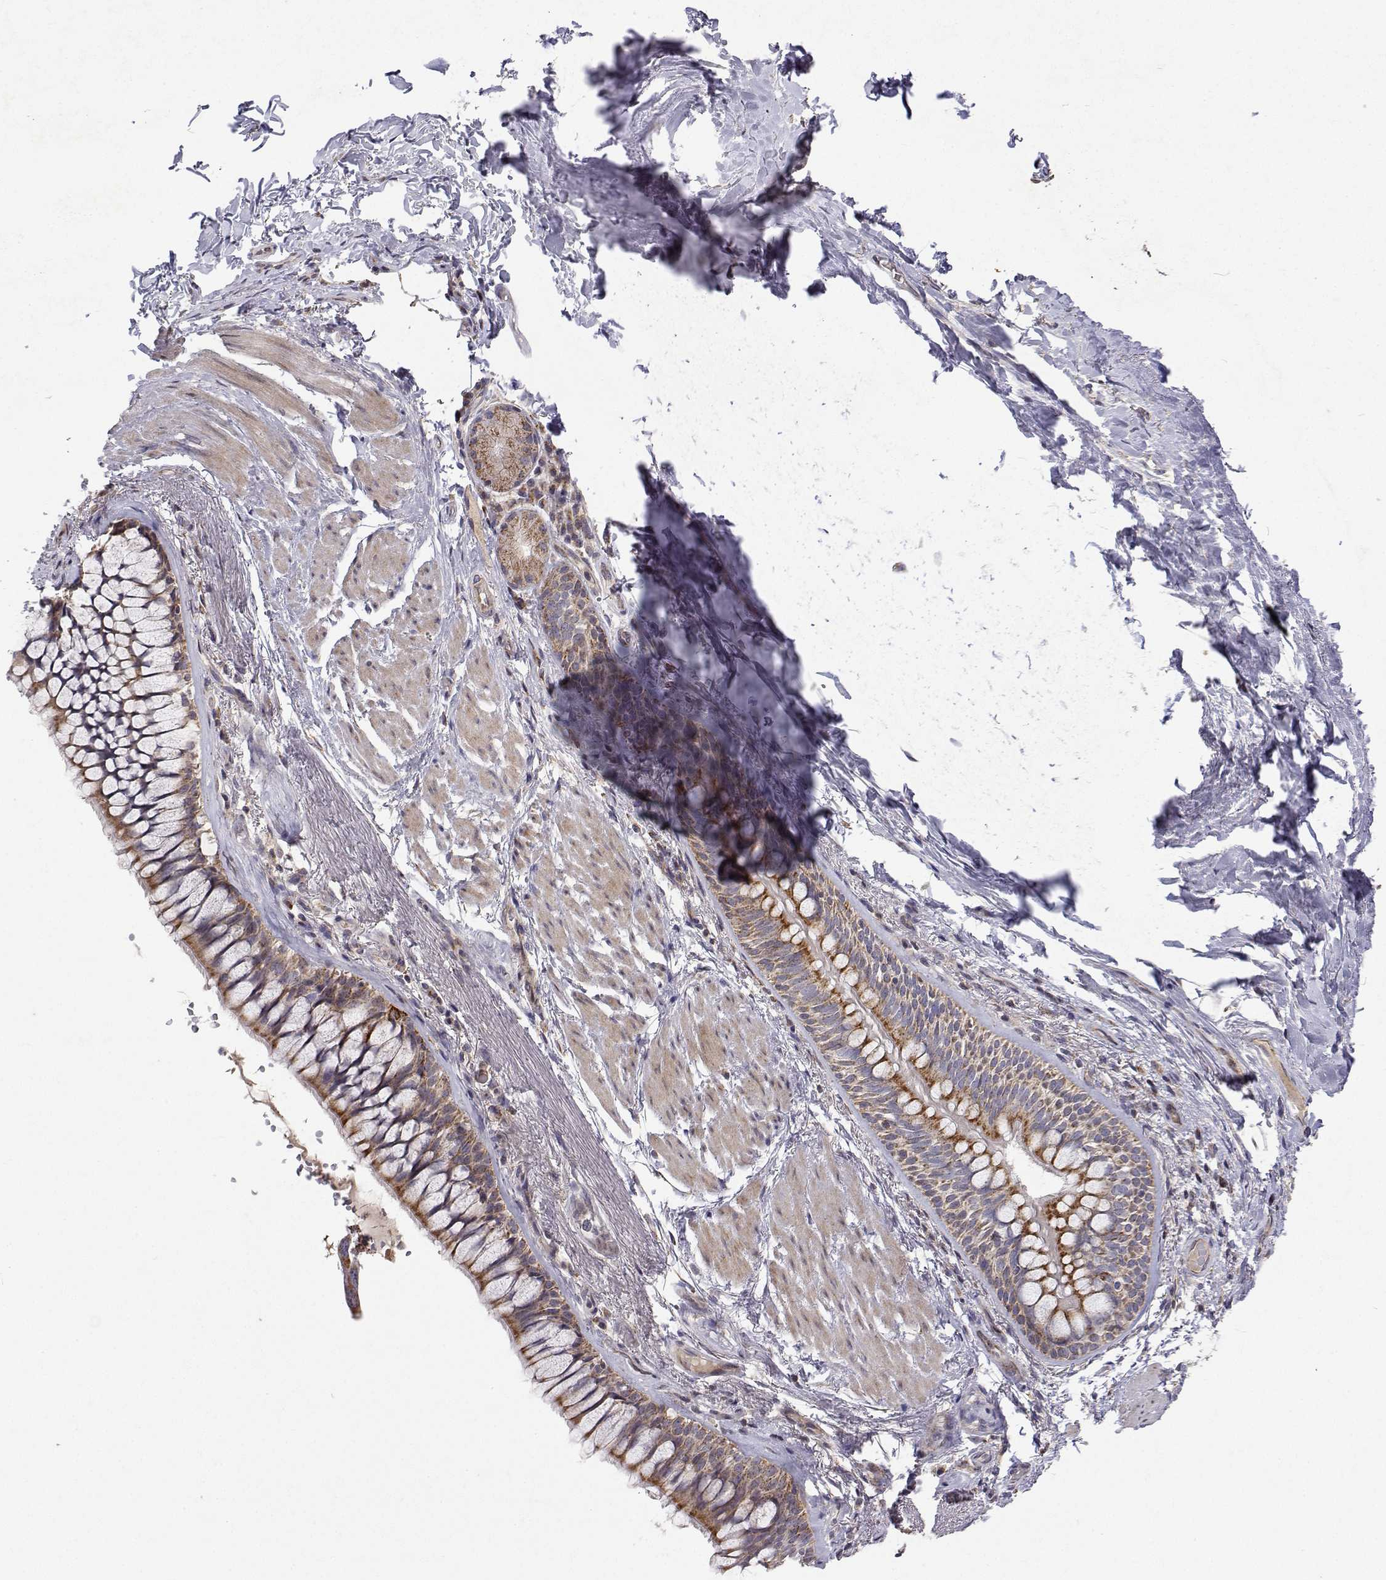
{"staining": {"intensity": "moderate", "quantity": "25%-75%", "location": "cytoplasmic/membranous"}, "tissue": "adipose tissue", "cell_type": "Adipocytes", "image_type": "normal", "snomed": [{"axis": "morphology", "description": "Normal tissue, NOS"}, {"axis": "topography", "description": "Cartilage tissue"}, {"axis": "topography", "description": "Bronchus"}], "caption": "Protein staining of unremarkable adipose tissue reveals moderate cytoplasmic/membranous expression in approximately 25%-75% of adipocytes.", "gene": "MRPL3", "patient": {"sex": "male", "age": 64}}